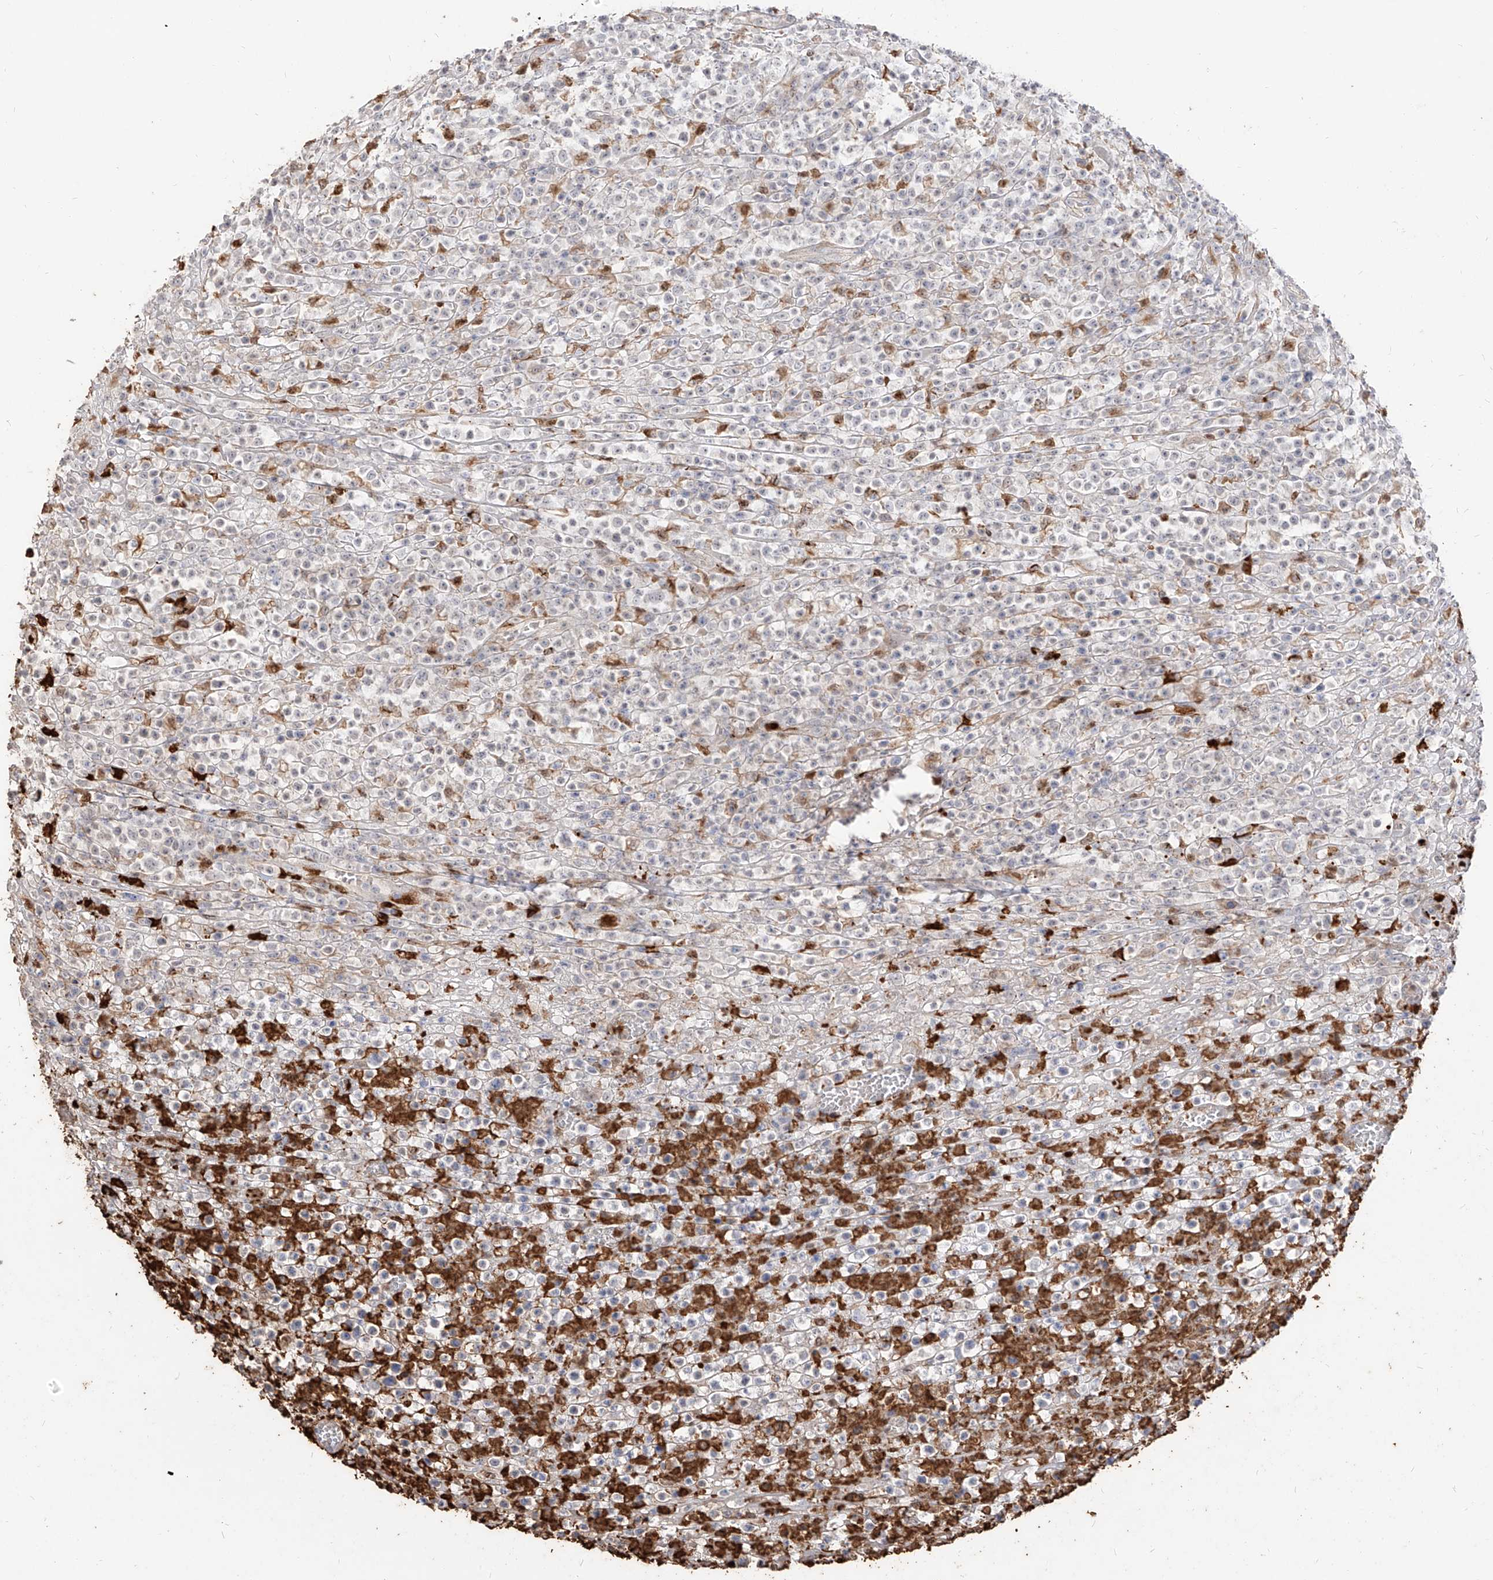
{"staining": {"intensity": "negative", "quantity": "none", "location": "none"}, "tissue": "lymphoma", "cell_type": "Tumor cells", "image_type": "cancer", "snomed": [{"axis": "morphology", "description": "Malignant lymphoma, non-Hodgkin's type, High grade"}, {"axis": "topography", "description": "Colon"}], "caption": "Tumor cells show no significant positivity in malignant lymphoma, non-Hodgkin's type (high-grade).", "gene": "ZNF227", "patient": {"sex": "female", "age": 53}}